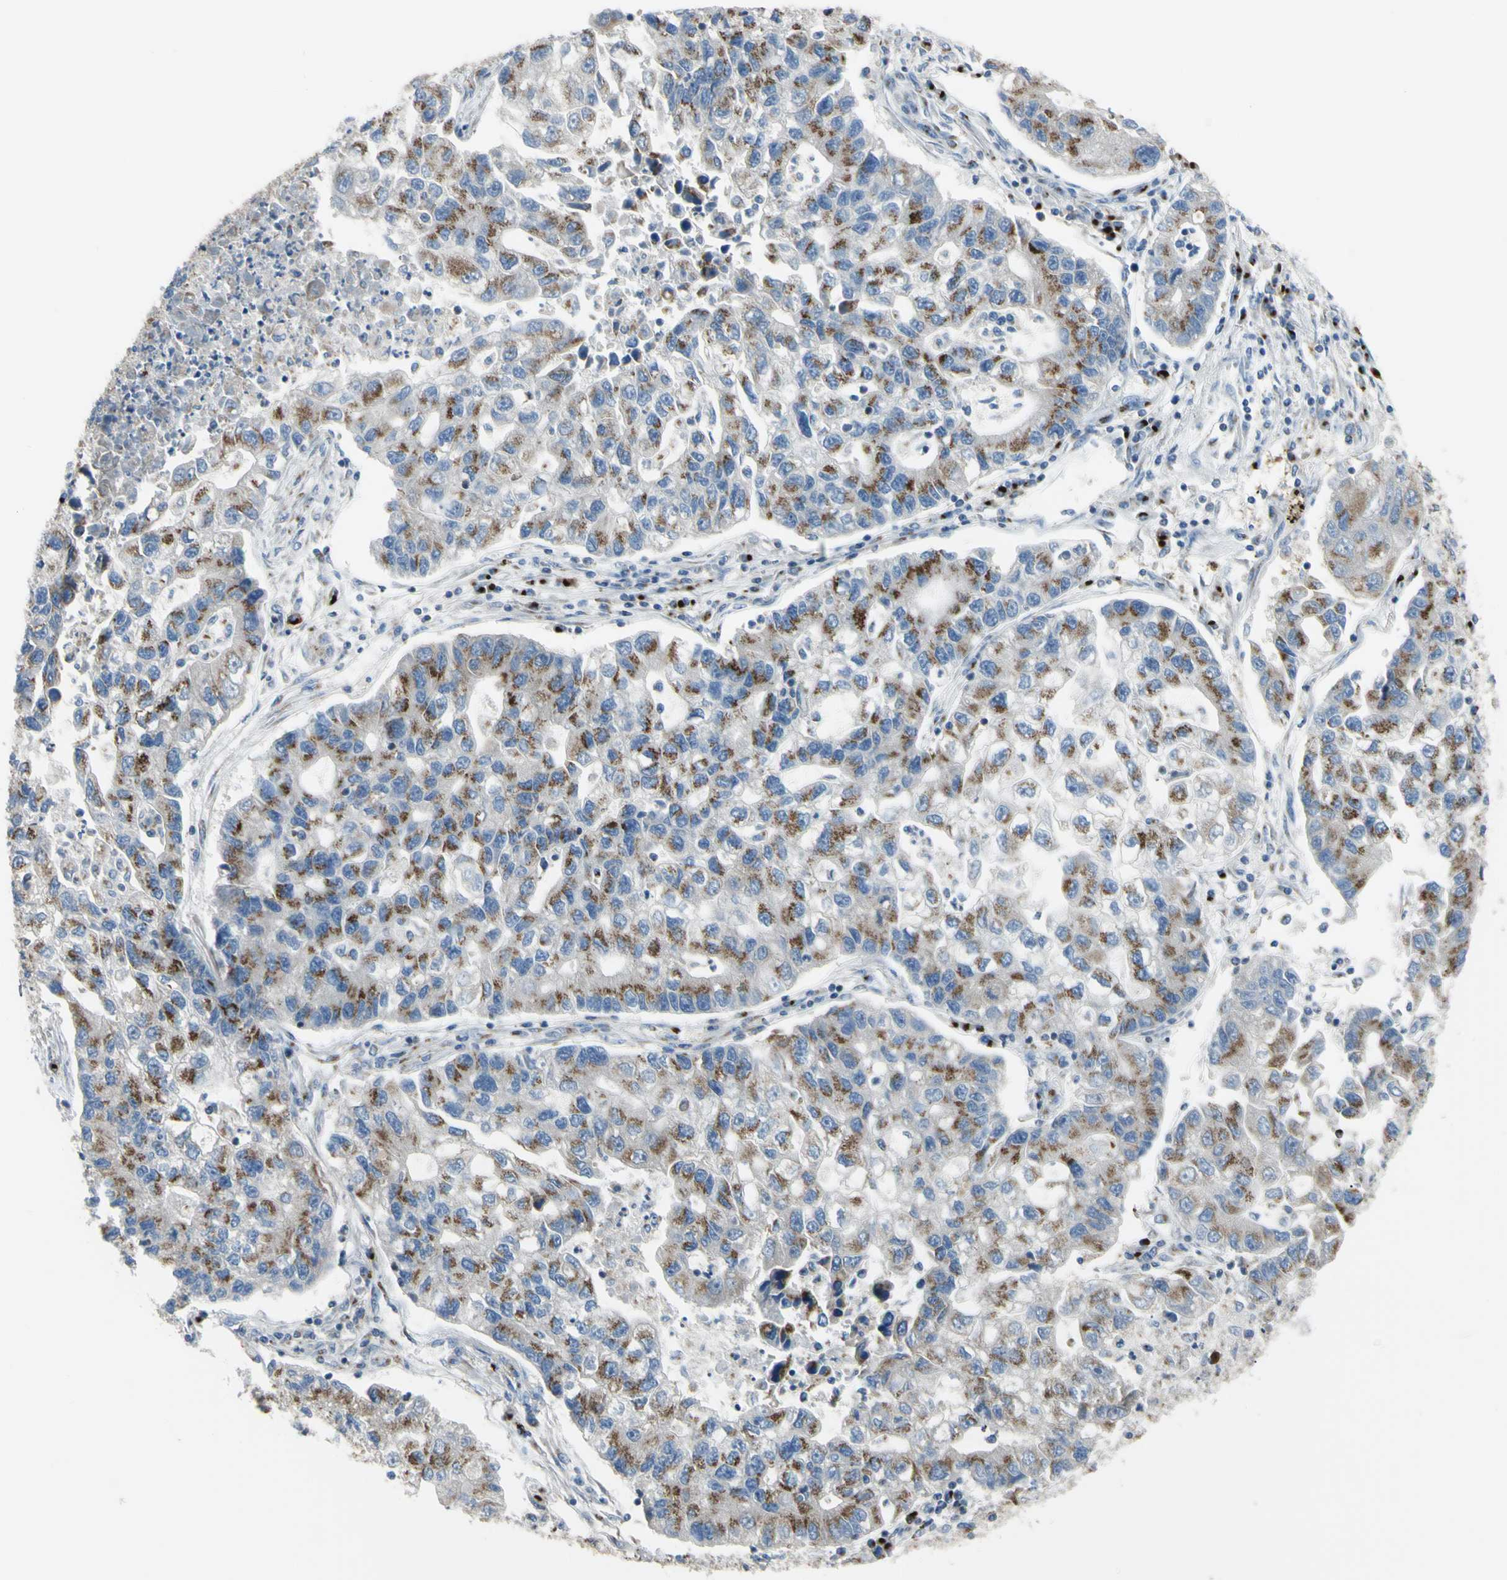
{"staining": {"intensity": "moderate", "quantity": "25%-75%", "location": "cytoplasmic/membranous"}, "tissue": "lung cancer", "cell_type": "Tumor cells", "image_type": "cancer", "snomed": [{"axis": "morphology", "description": "Adenocarcinoma, NOS"}, {"axis": "topography", "description": "Lung"}], "caption": "Adenocarcinoma (lung) stained with a protein marker exhibits moderate staining in tumor cells.", "gene": "B4GALT3", "patient": {"sex": "female", "age": 51}}